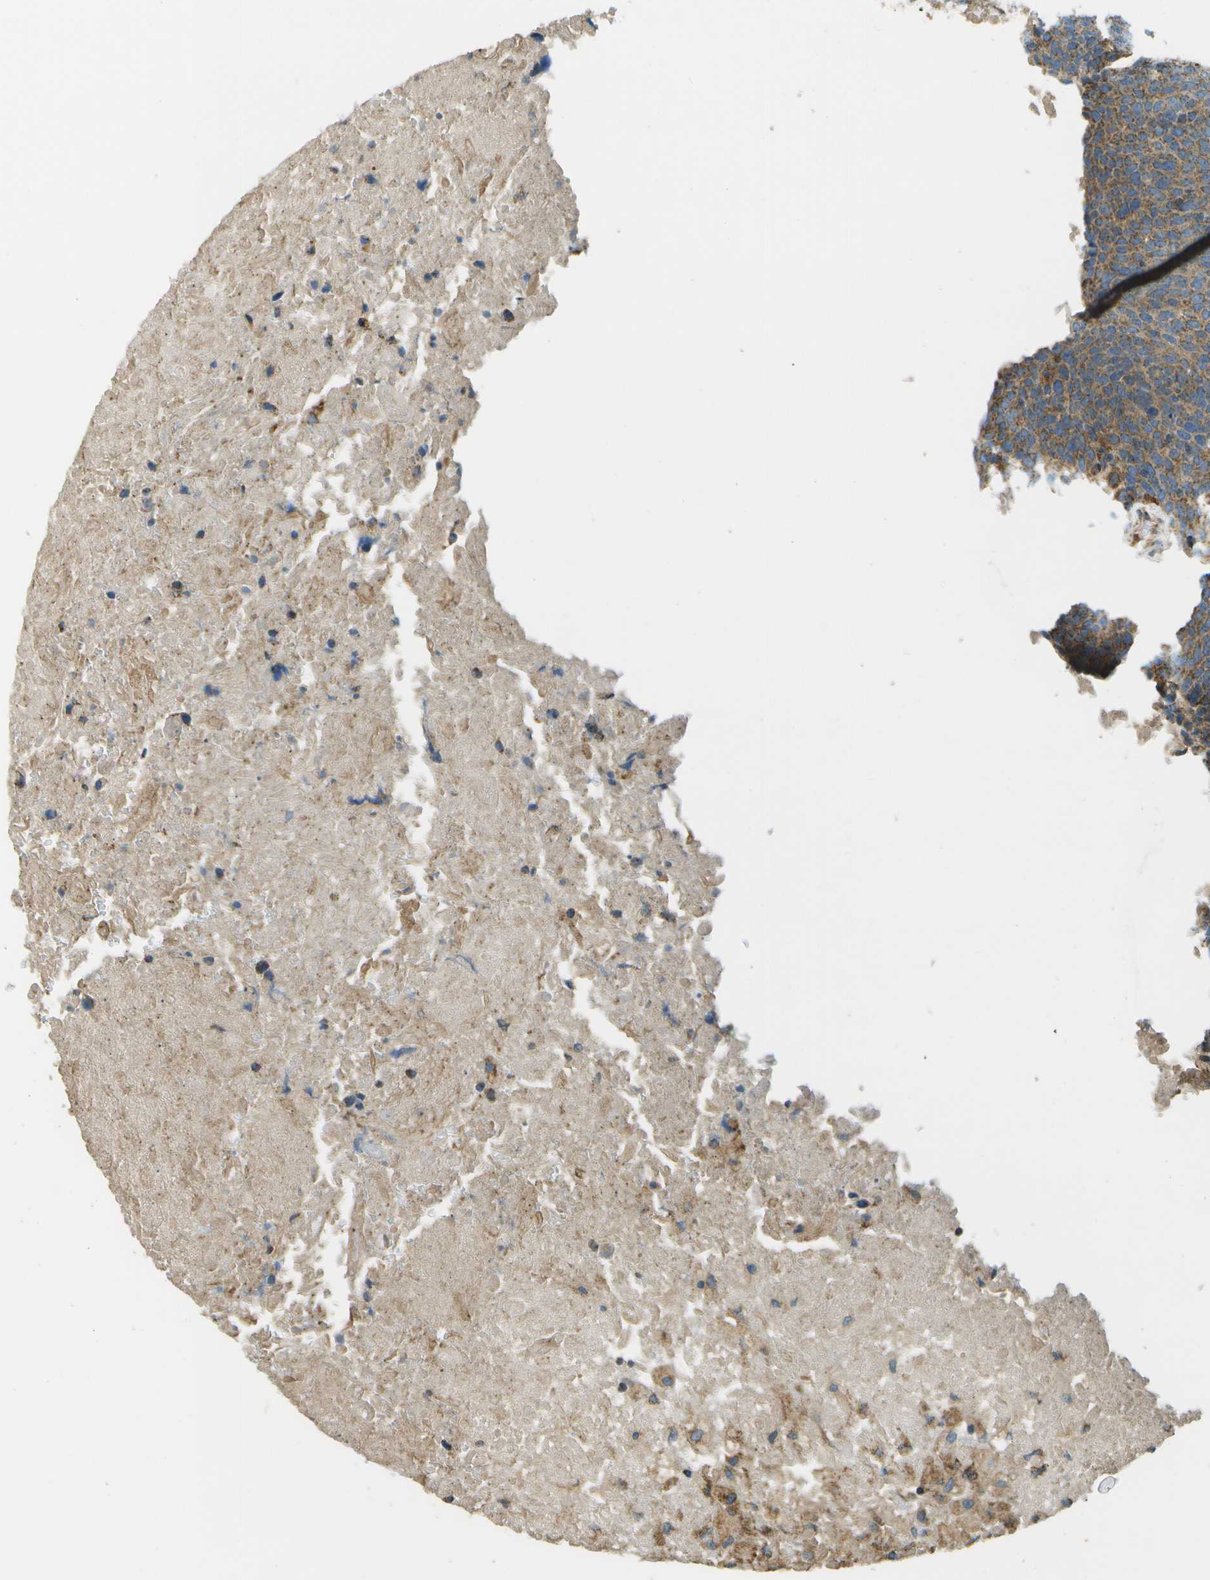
{"staining": {"intensity": "moderate", "quantity": ">75%", "location": "cytoplasmic/membranous"}, "tissue": "head and neck cancer", "cell_type": "Tumor cells", "image_type": "cancer", "snomed": [{"axis": "morphology", "description": "Squamous cell carcinoma, NOS"}, {"axis": "morphology", "description": "Squamous cell carcinoma, metastatic, NOS"}, {"axis": "topography", "description": "Lymph node"}, {"axis": "topography", "description": "Head-Neck"}], "caption": "A histopathology image of human head and neck cancer stained for a protein displays moderate cytoplasmic/membranous brown staining in tumor cells.", "gene": "NRK", "patient": {"sex": "male", "age": 62}}